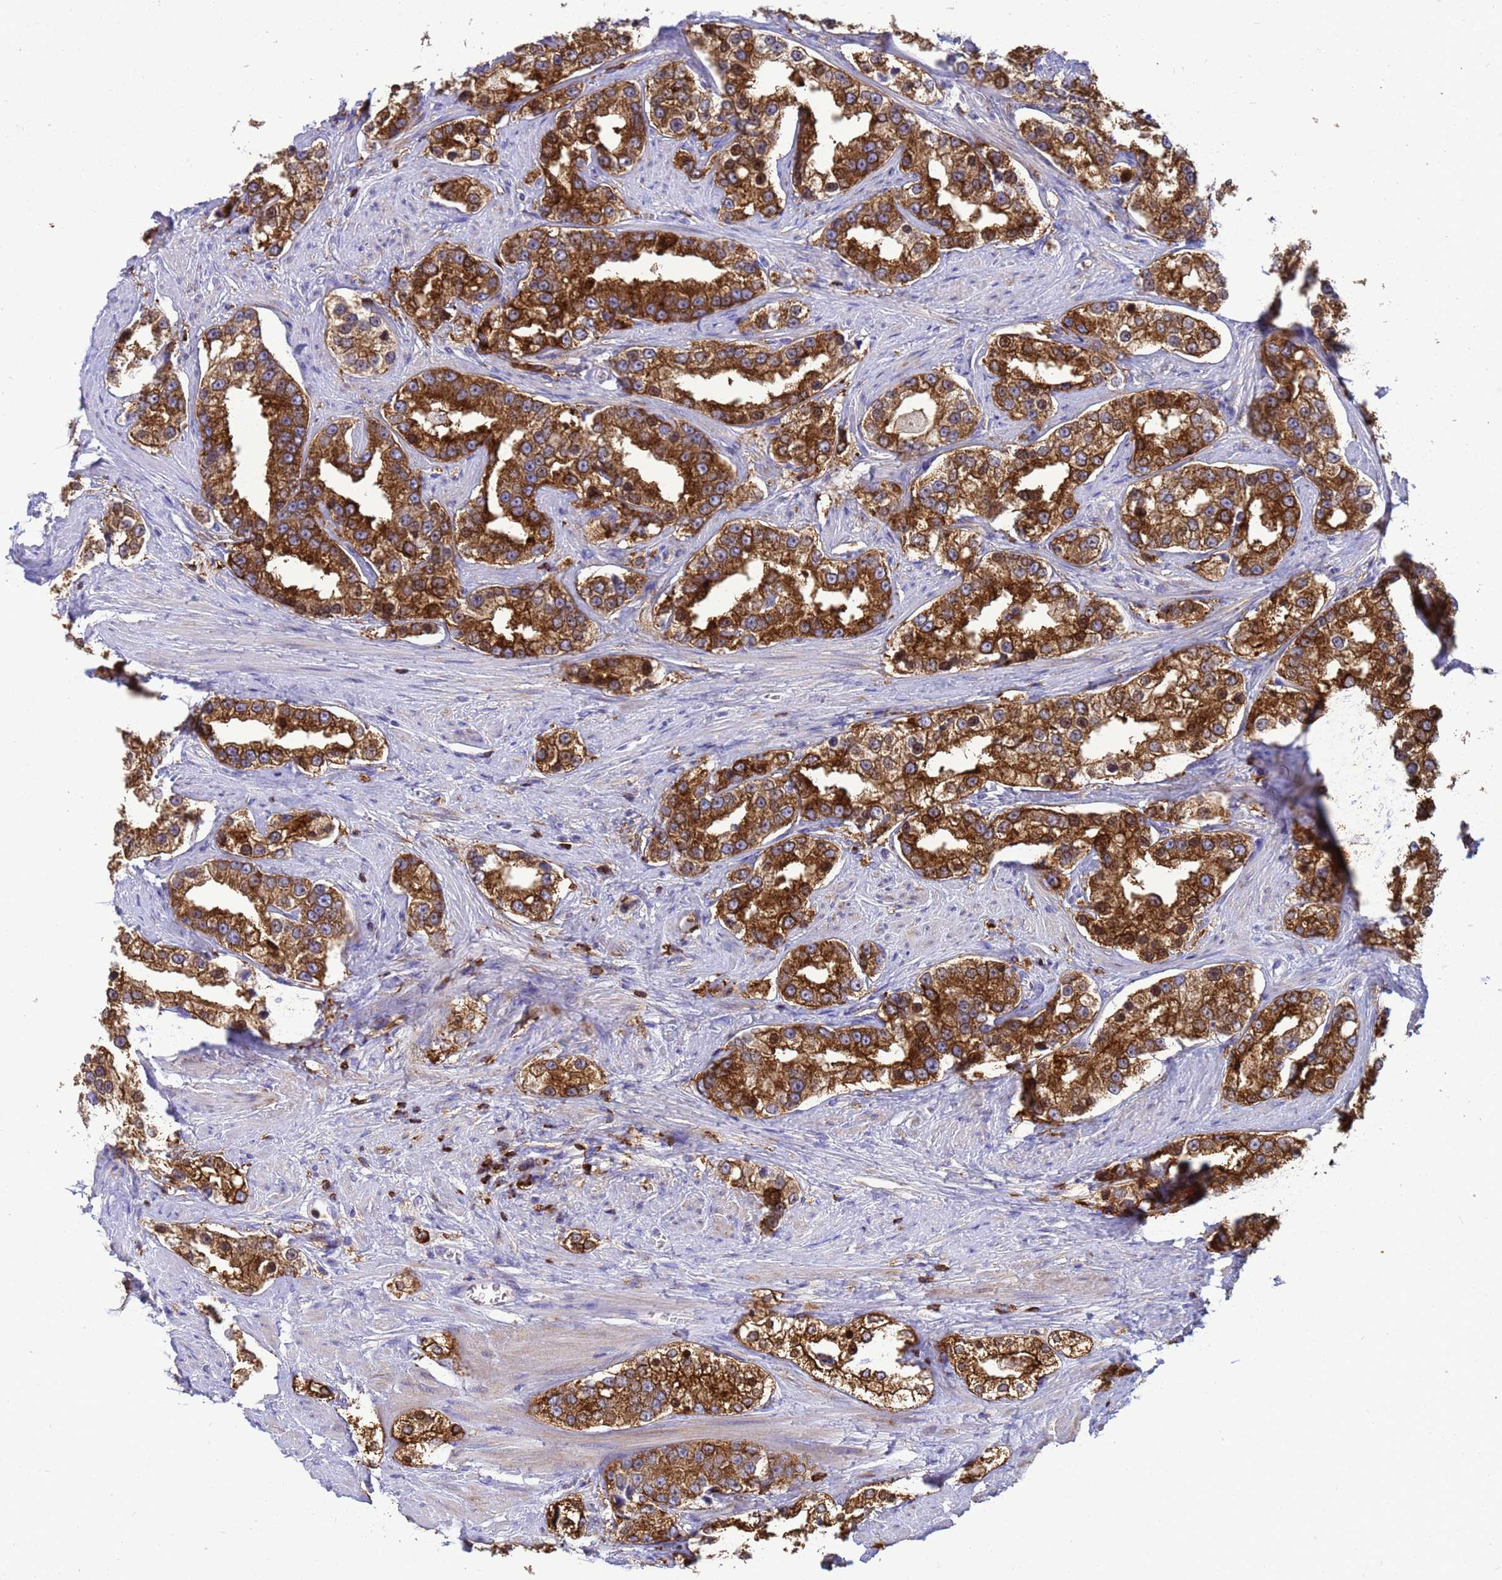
{"staining": {"intensity": "strong", "quantity": ">75%", "location": "cytoplasmic/membranous"}, "tissue": "prostate cancer", "cell_type": "Tumor cells", "image_type": "cancer", "snomed": [{"axis": "morphology", "description": "Normal tissue, NOS"}, {"axis": "morphology", "description": "Adenocarcinoma, High grade"}, {"axis": "topography", "description": "Prostate"}], "caption": "The immunohistochemical stain labels strong cytoplasmic/membranous positivity in tumor cells of adenocarcinoma (high-grade) (prostate) tissue.", "gene": "EZR", "patient": {"sex": "male", "age": 83}}